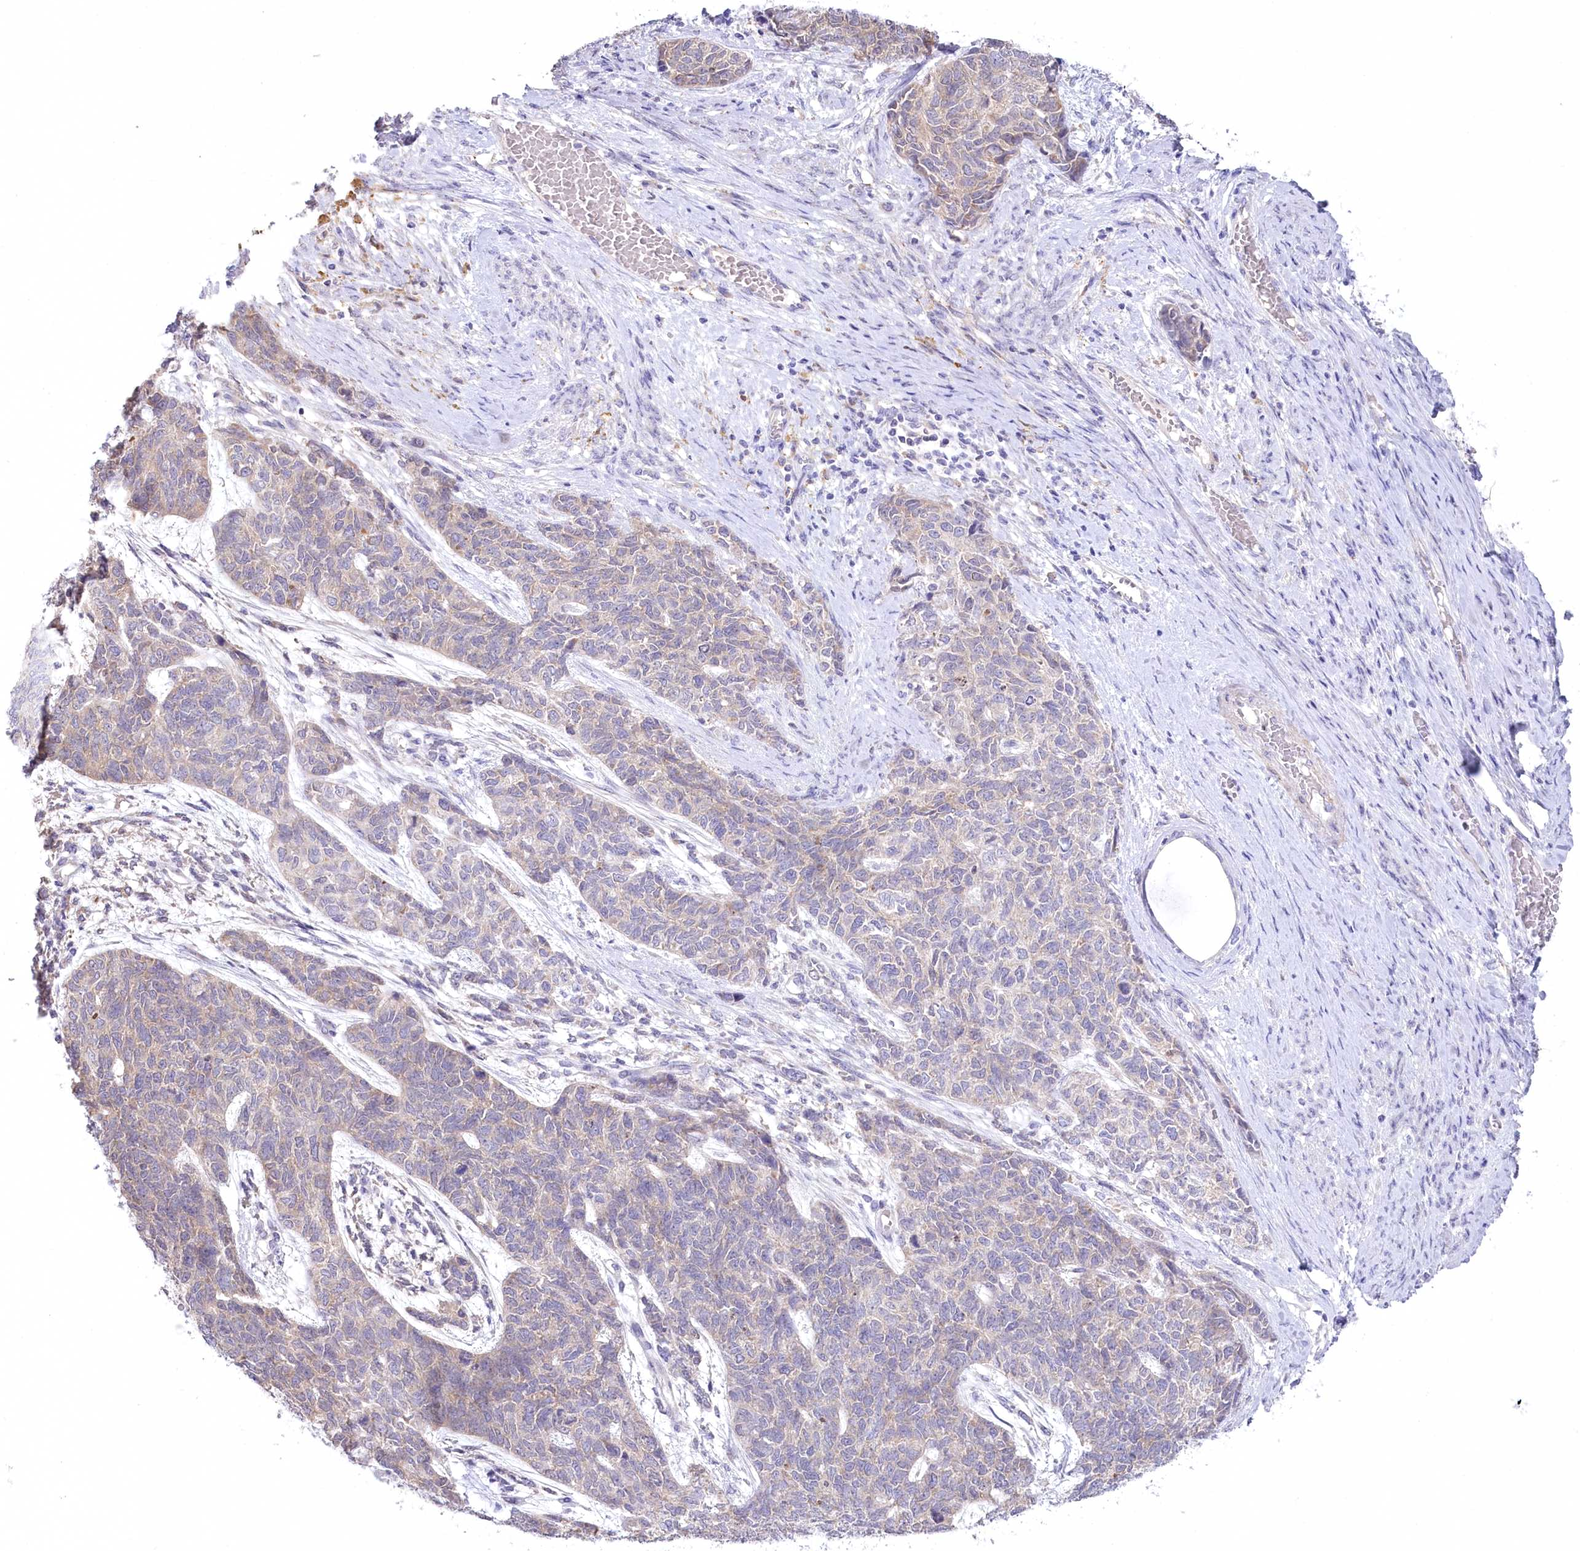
{"staining": {"intensity": "weak", "quantity": "25%-75%", "location": "cytoplasmic/membranous"}, "tissue": "cervical cancer", "cell_type": "Tumor cells", "image_type": "cancer", "snomed": [{"axis": "morphology", "description": "Squamous cell carcinoma, NOS"}, {"axis": "topography", "description": "Cervix"}], "caption": "Weak cytoplasmic/membranous protein expression is appreciated in approximately 25%-75% of tumor cells in cervical cancer (squamous cell carcinoma).", "gene": "MYOZ1", "patient": {"sex": "female", "age": 63}}